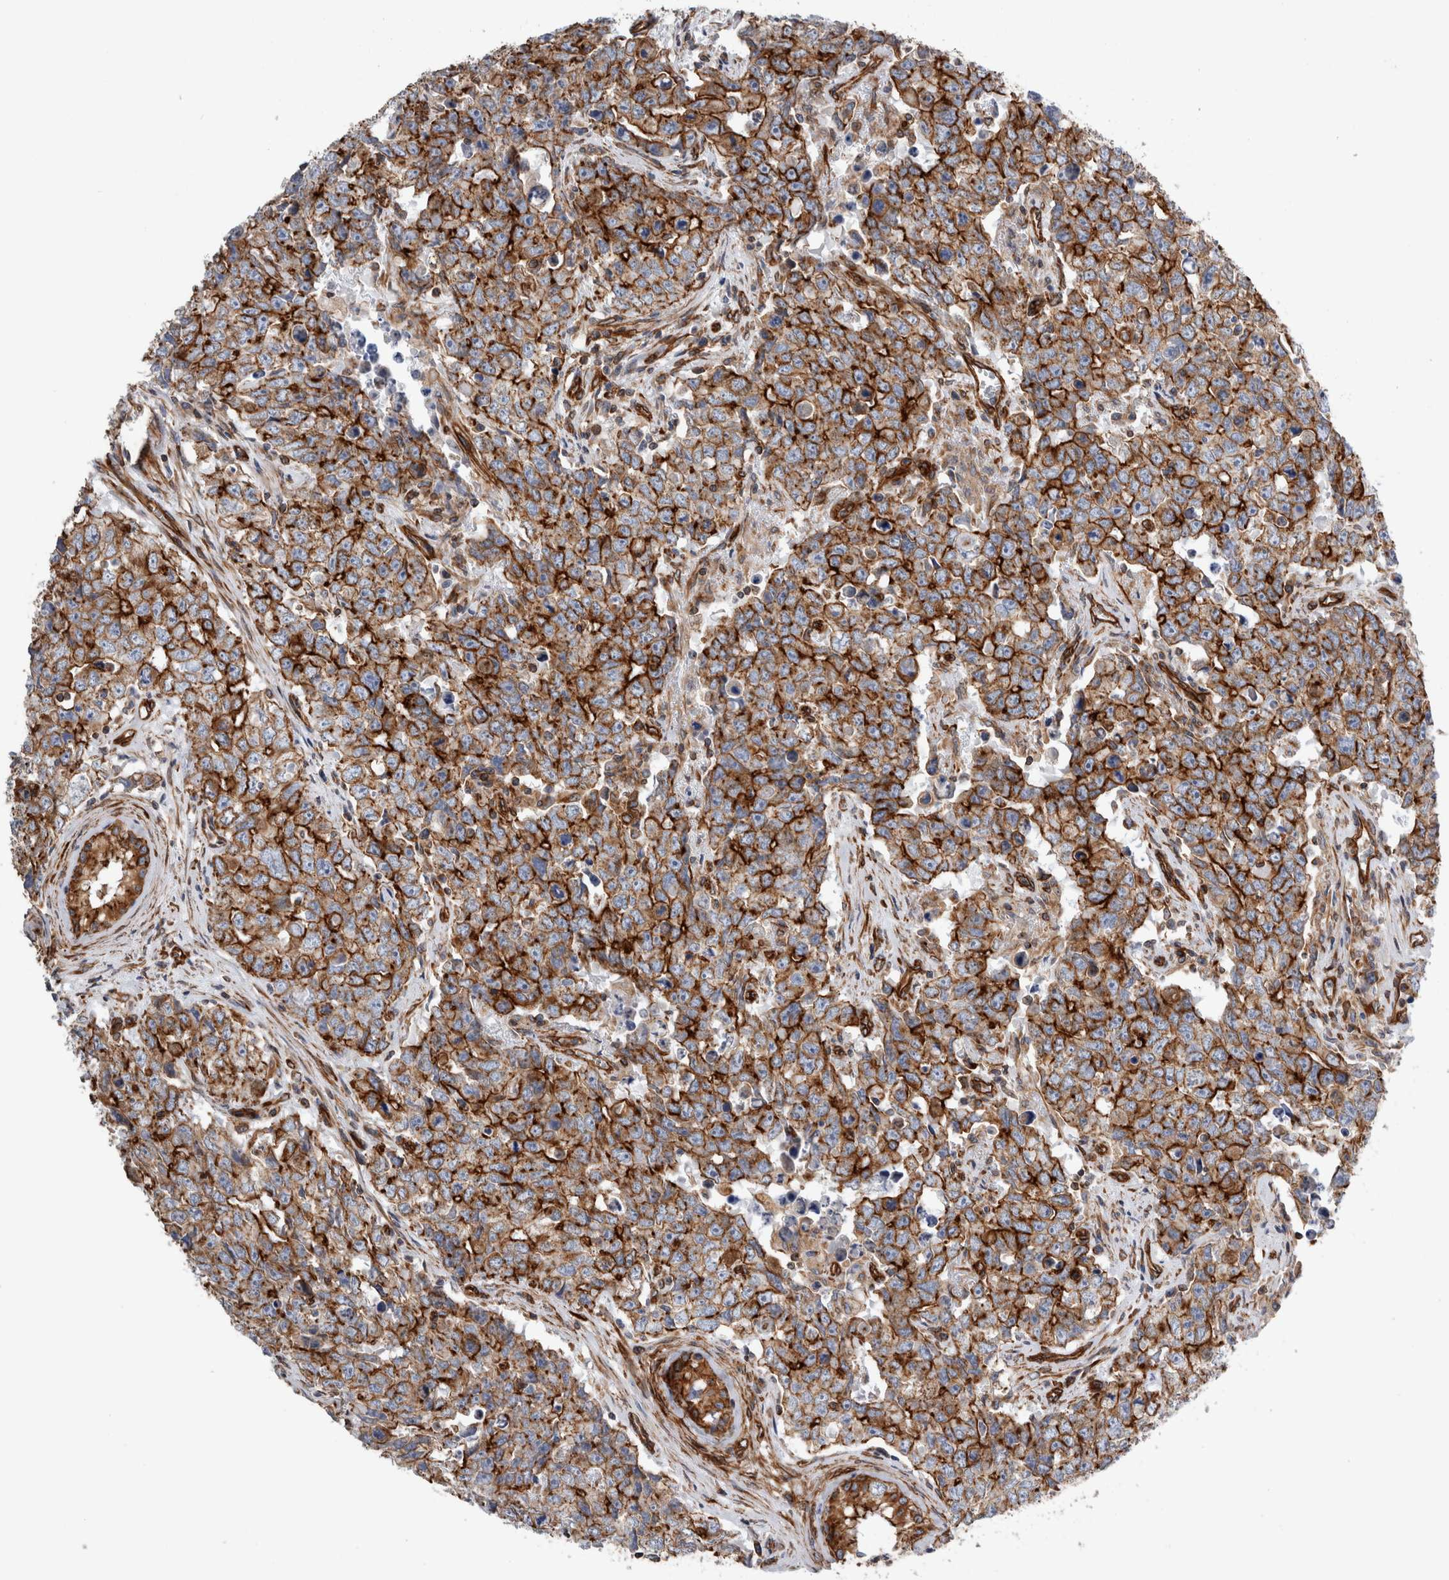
{"staining": {"intensity": "strong", "quantity": ">75%", "location": "cytoplasmic/membranous"}, "tissue": "testis cancer", "cell_type": "Tumor cells", "image_type": "cancer", "snomed": [{"axis": "morphology", "description": "Carcinoma, Embryonal, NOS"}, {"axis": "topography", "description": "Testis"}], "caption": "Testis embryonal carcinoma tissue displays strong cytoplasmic/membranous expression in about >75% of tumor cells, visualized by immunohistochemistry. The protein of interest is shown in brown color, while the nuclei are stained blue.", "gene": "PLEC", "patient": {"sex": "male", "age": 28}}